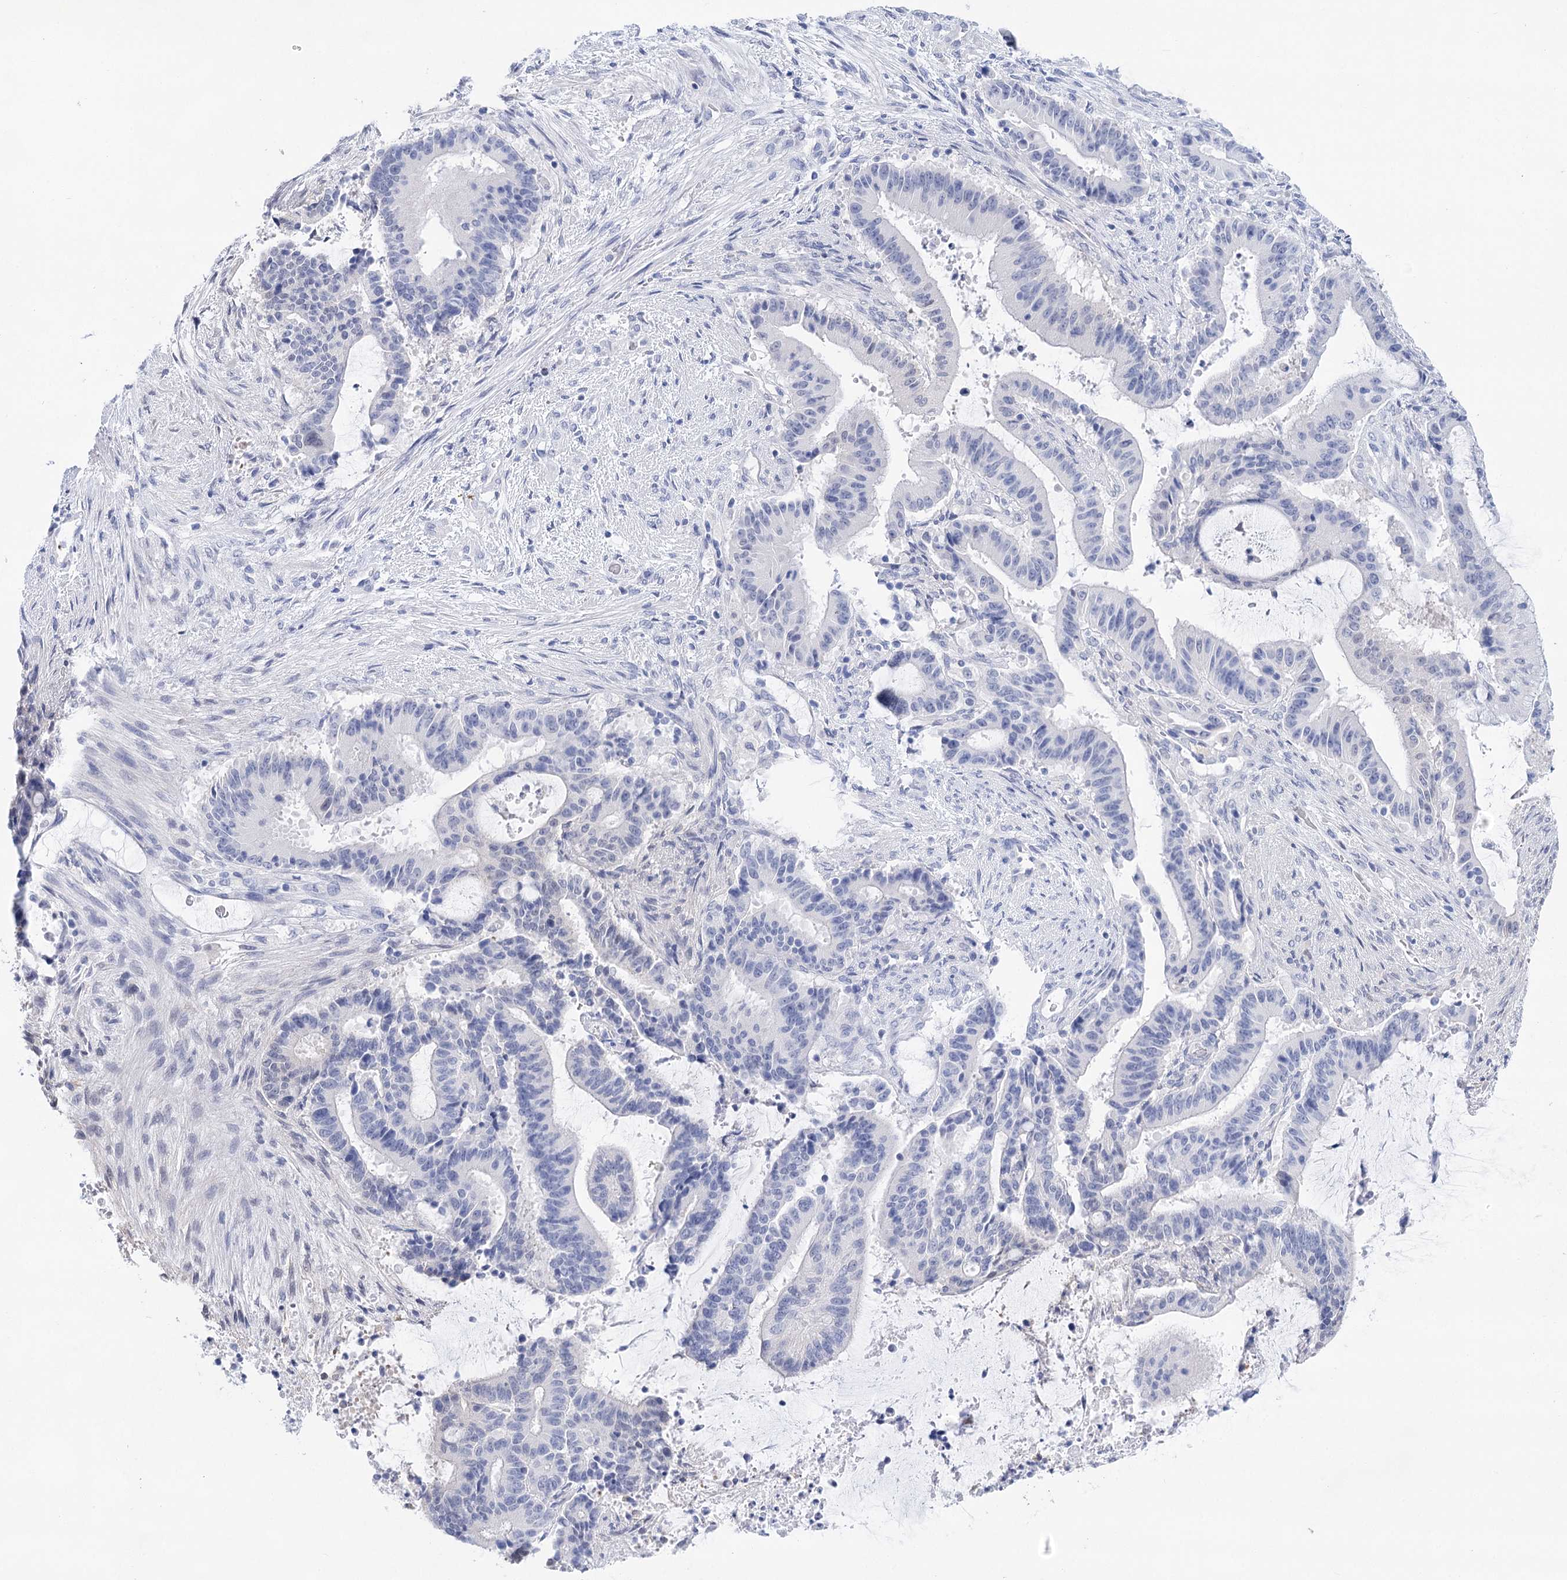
{"staining": {"intensity": "negative", "quantity": "none", "location": "none"}, "tissue": "liver cancer", "cell_type": "Tumor cells", "image_type": "cancer", "snomed": [{"axis": "morphology", "description": "Normal tissue, NOS"}, {"axis": "morphology", "description": "Cholangiocarcinoma"}, {"axis": "topography", "description": "Liver"}, {"axis": "topography", "description": "Peripheral nerve tissue"}], "caption": "Immunohistochemical staining of human liver cancer demonstrates no significant positivity in tumor cells.", "gene": "LALBA", "patient": {"sex": "female", "age": 73}}